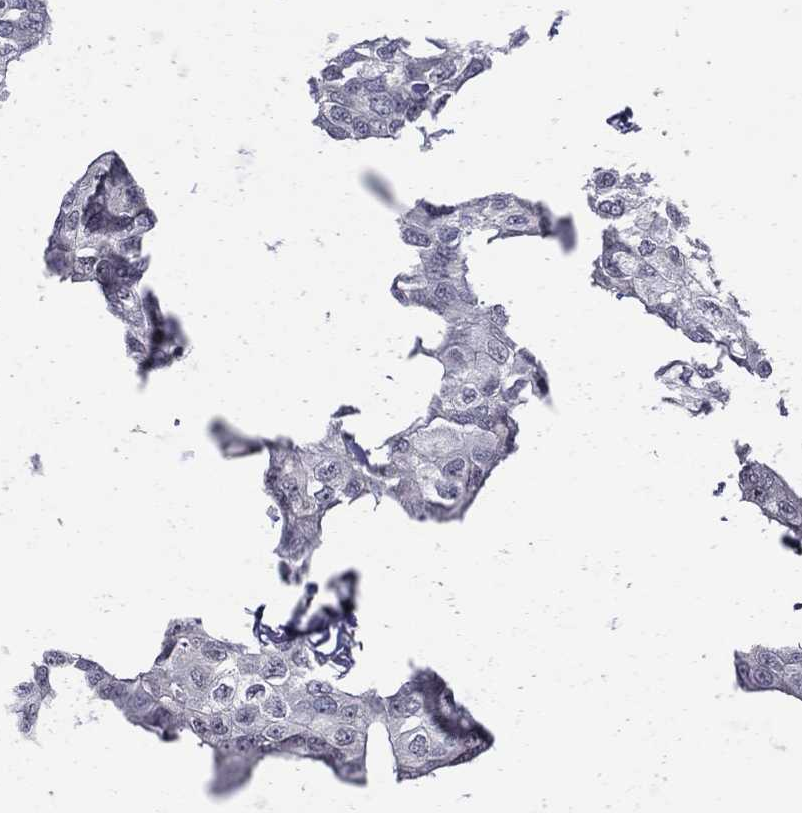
{"staining": {"intensity": "negative", "quantity": "none", "location": "none"}, "tissue": "breast cancer", "cell_type": "Tumor cells", "image_type": "cancer", "snomed": [{"axis": "morphology", "description": "Duct carcinoma"}, {"axis": "topography", "description": "Breast"}], "caption": "This micrograph is of breast cancer stained with immunohistochemistry (IHC) to label a protein in brown with the nuclei are counter-stained blue. There is no expression in tumor cells. (DAB IHC visualized using brightfield microscopy, high magnification).", "gene": "DBF4B", "patient": {"sex": "female", "age": 80}}